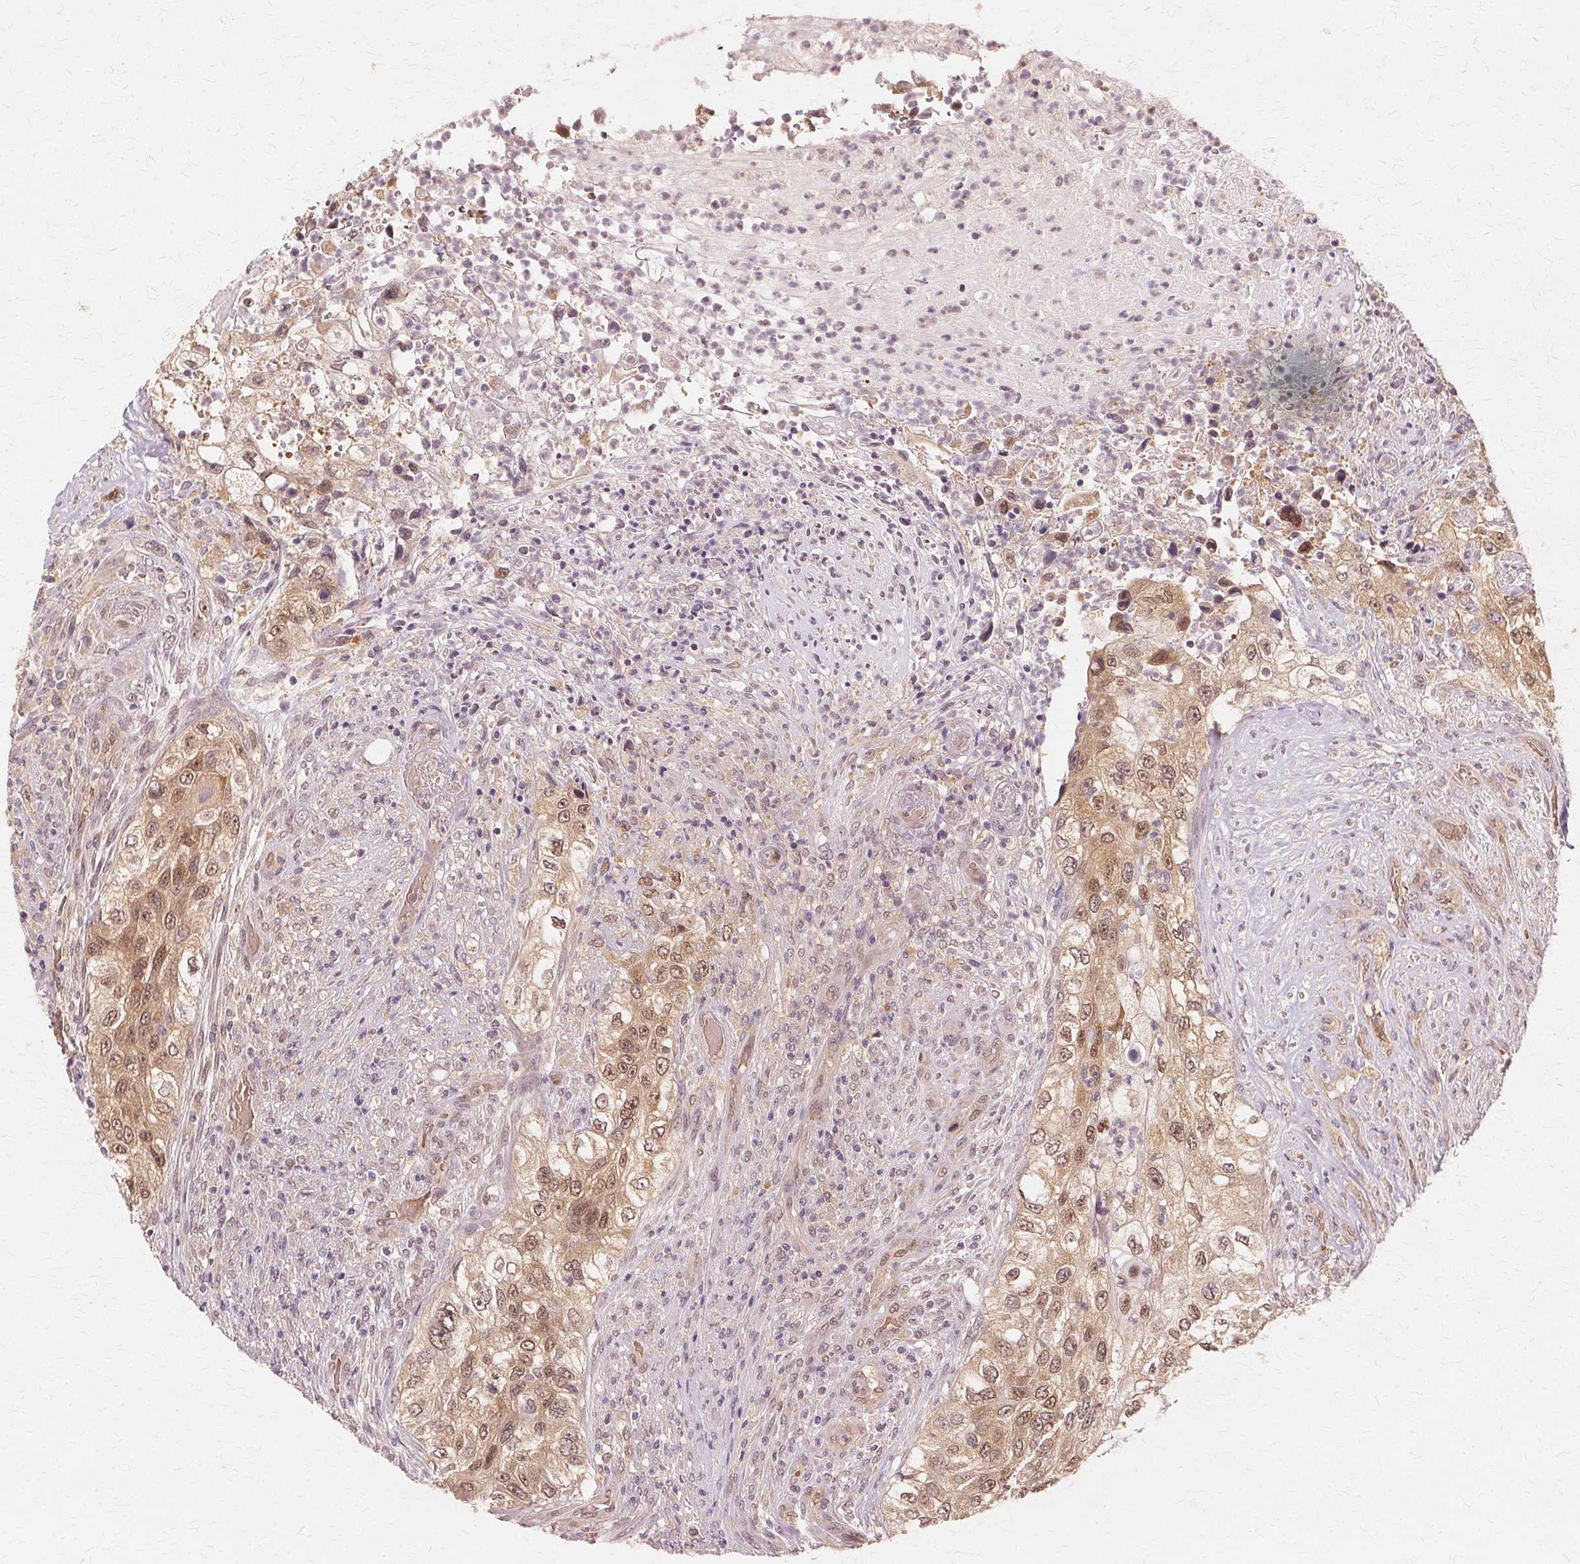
{"staining": {"intensity": "moderate", "quantity": ">75%", "location": "cytoplasmic/membranous,nuclear"}, "tissue": "urothelial cancer", "cell_type": "Tumor cells", "image_type": "cancer", "snomed": [{"axis": "morphology", "description": "Urothelial carcinoma, High grade"}, {"axis": "topography", "description": "Urinary bladder"}], "caption": "Moderate cytoplasmic/membranous and nuclear protein positivity is seen in approximately >75% of tumor cells in urothelial carcinoma (high-grade).", "gene": "PRMT5", "patient": {"sex": "female", "age": 60}}